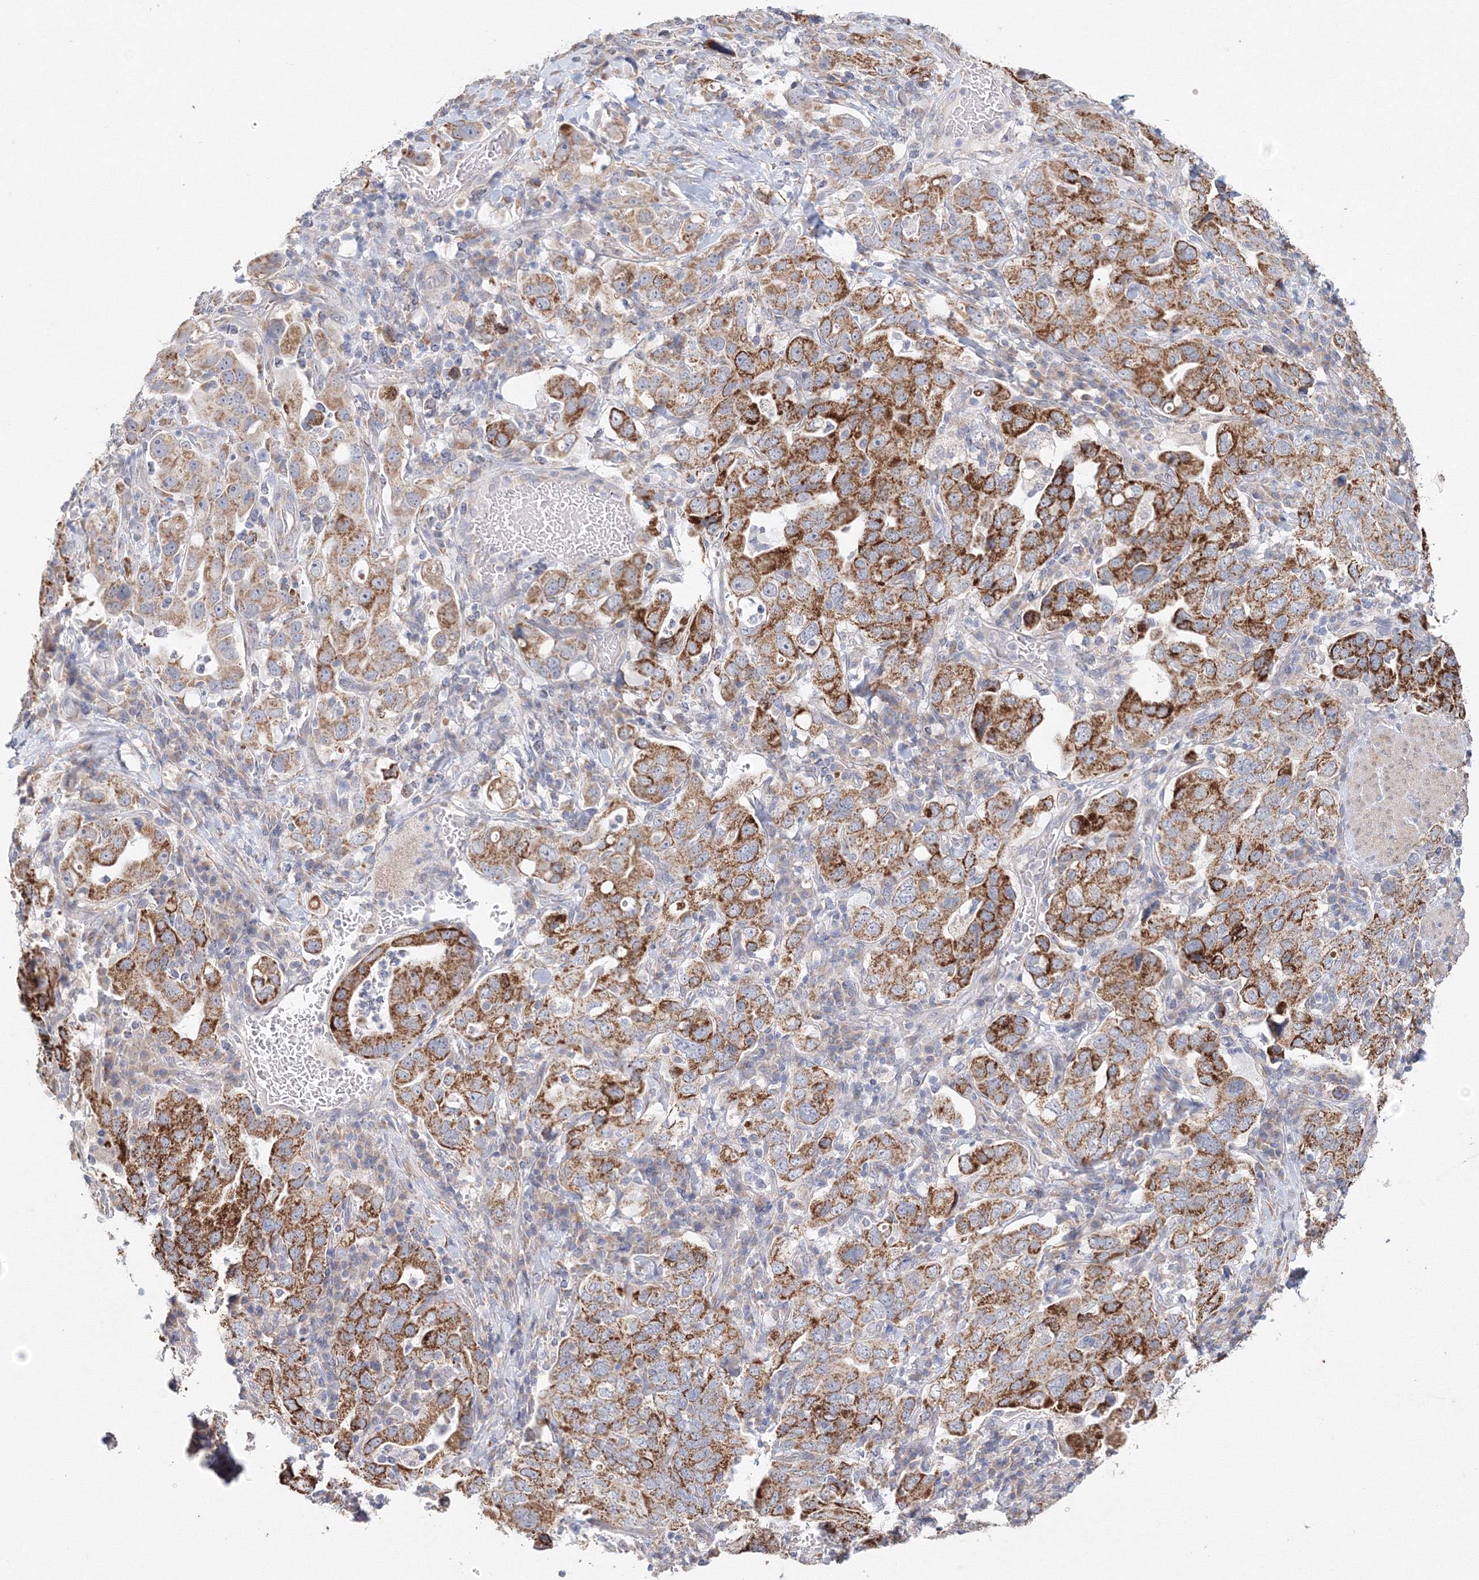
{"staining": {"intensity": "strong", "quantity": ">75%", "location": "cytoplasmic/membranous"}, "tissue": "stomach cancer", "cell_type": "Tumor cells", "image_type": "cancer", "snomed": [{"axis": "morphology", "description": "Adenocarcinoma, NOS"}, {"axis": "topography", "description": "Stomach, upper"}], "caption": "An image showing strong cytoplasmic/membranous positivity in approximately >75% of tumor cells in stomach cancer, as visualized by brown immunohistochemical staining.", "gene": "DHRS12", "patient": {"sex": "male", "age": 62}}